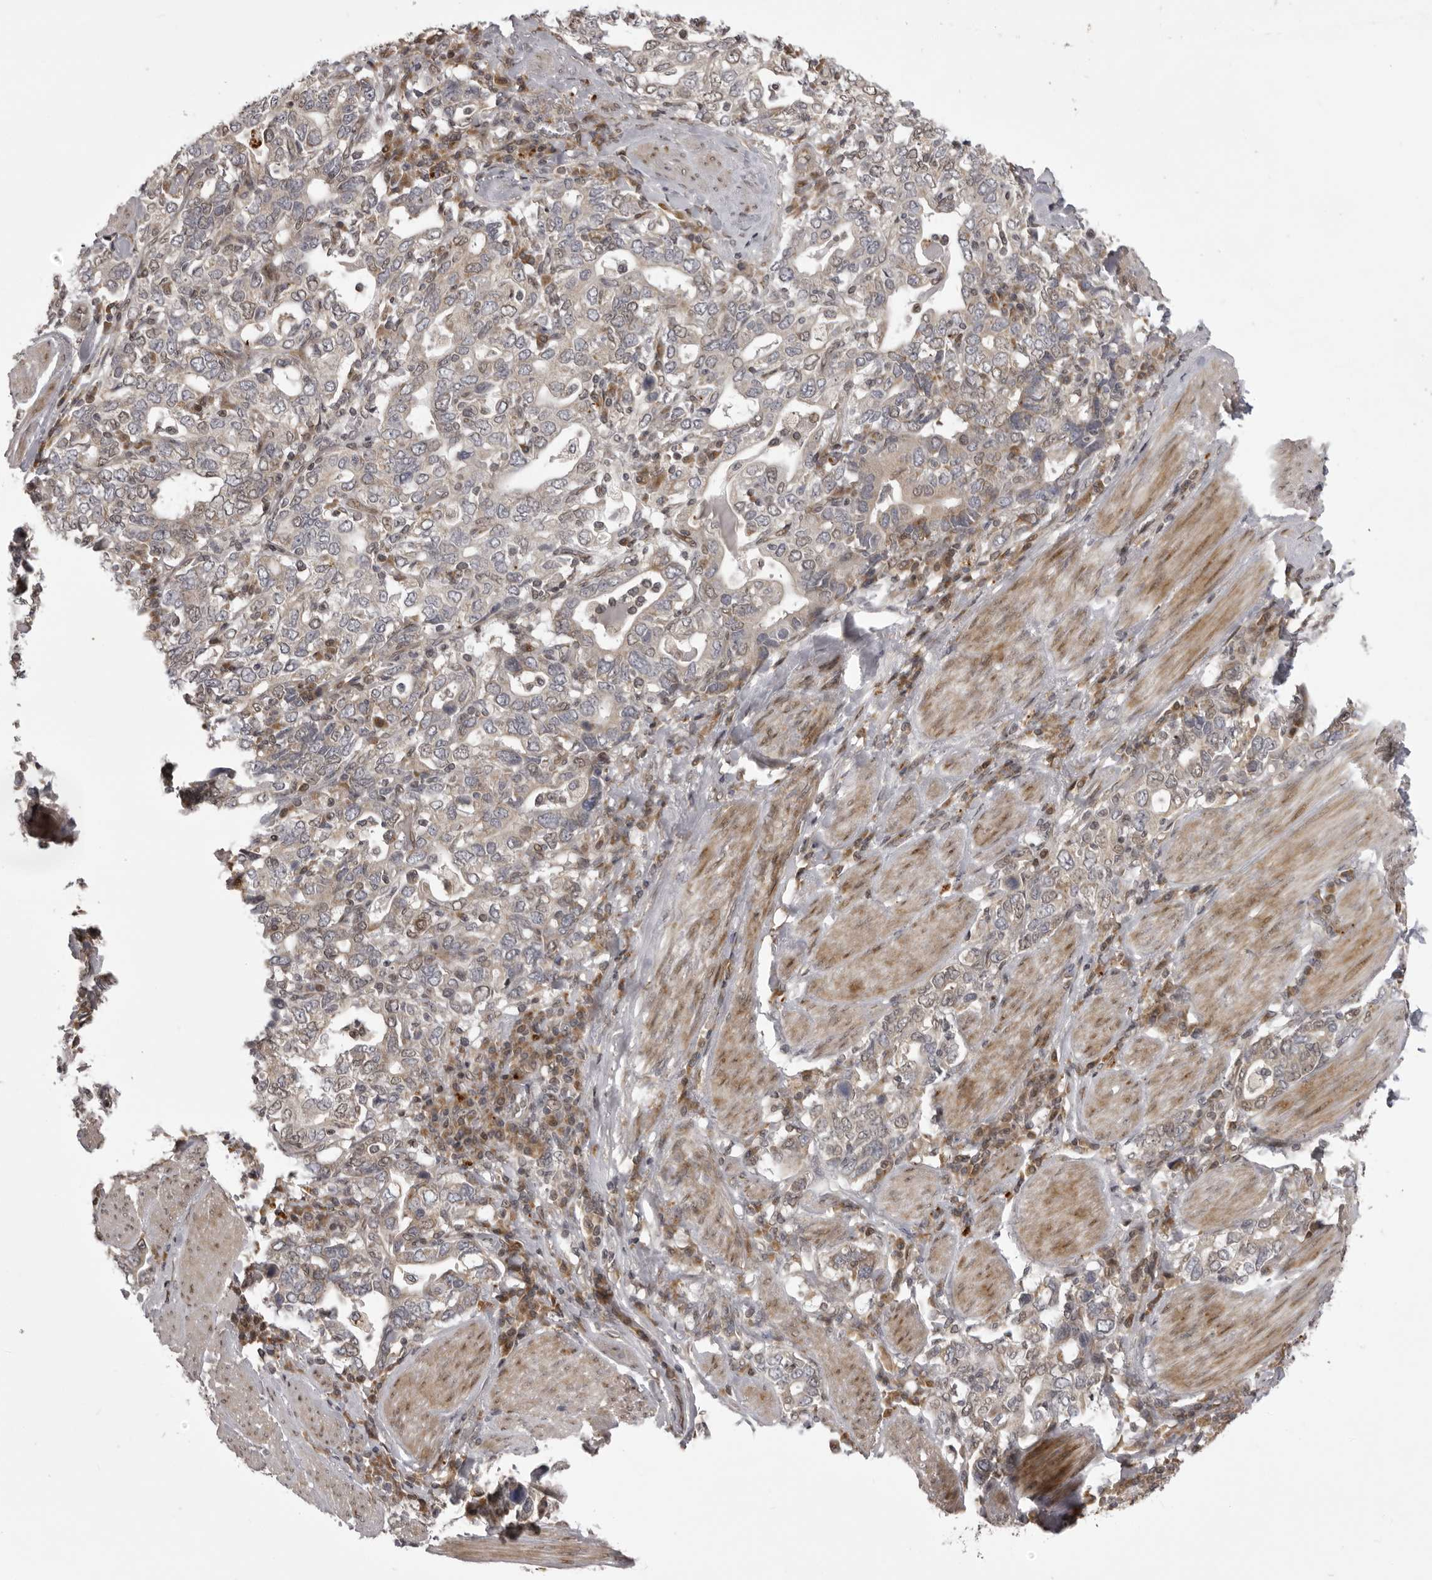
{"staining": {"intensity": "weak", "quantity": "<25%", "location": "cytoplasmic/membranous"}, "tissue": "stomach cancer", "cell_type": "Tumor cells", "image_type": "cancer", "snomed": [{"axis": "morphology", "description": "Adenocarcinoma, NOS"}, {"axis": "topography", "description": "Stomach, upper"}], "caption": "Histopathology image shows no protein staining in tumor cells of adenocarcinoma (stomach) tissue.", "gene": "C1orf109", "patient": {"sex": "male", "age": 62}}